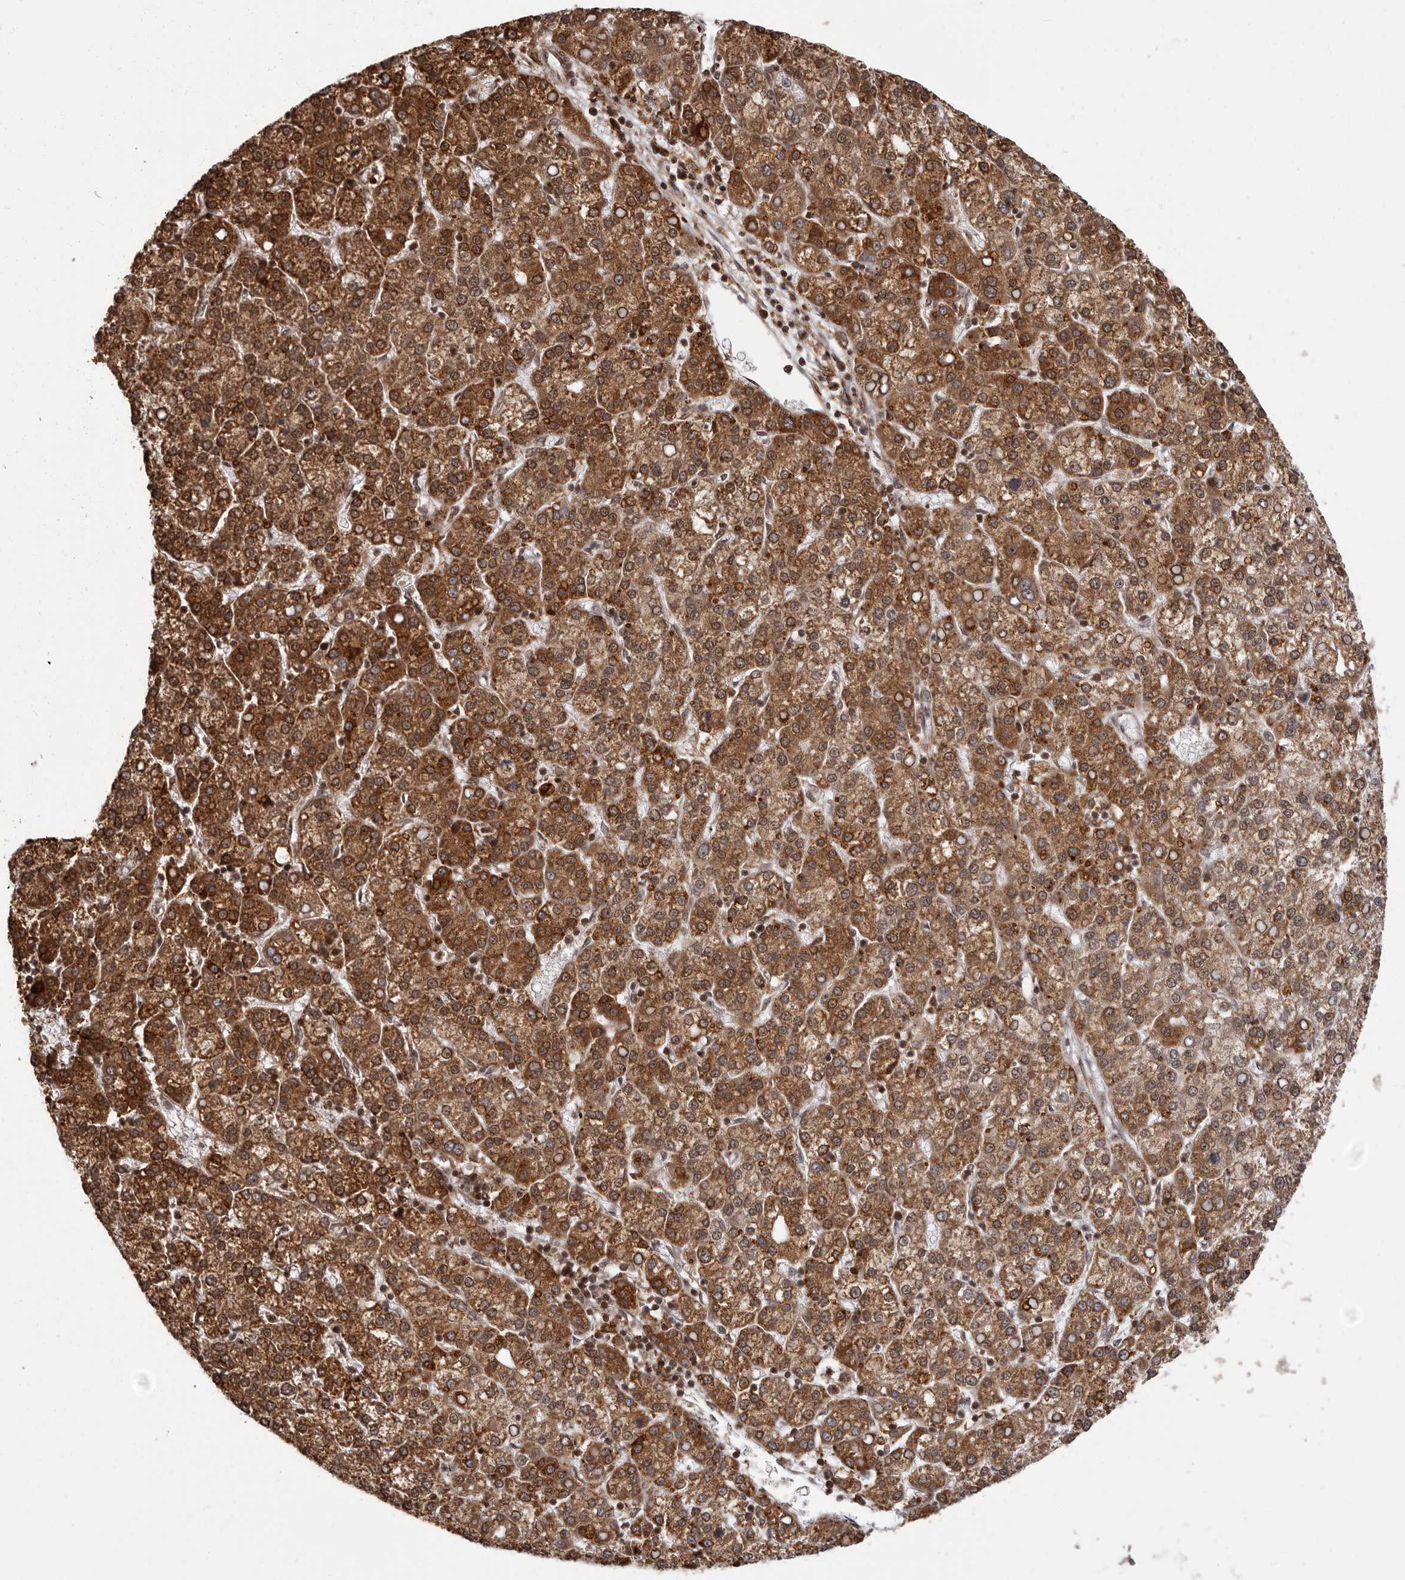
{"staining": {"intensity": "strong", "quantity": ">75%", "location": "cytoplasmic/membranous"}, "tissue": "liver cancer", "cell_type": "Tumor cells", "image_type": "cancer", "snomed": [{"axis": "morphology", "description": "Carcinoma, Hepatocellular, NOS"}, {"axis": "topography", "description": "Liver"}], "caption": "Tumor cells display high levels of strong cytoplasmic/membranous expression in approximately >75% of cells in human hepatocellular carcinoma (liver).", "gene": "IL32", "patient": {"sex": "female", "age": 58}}